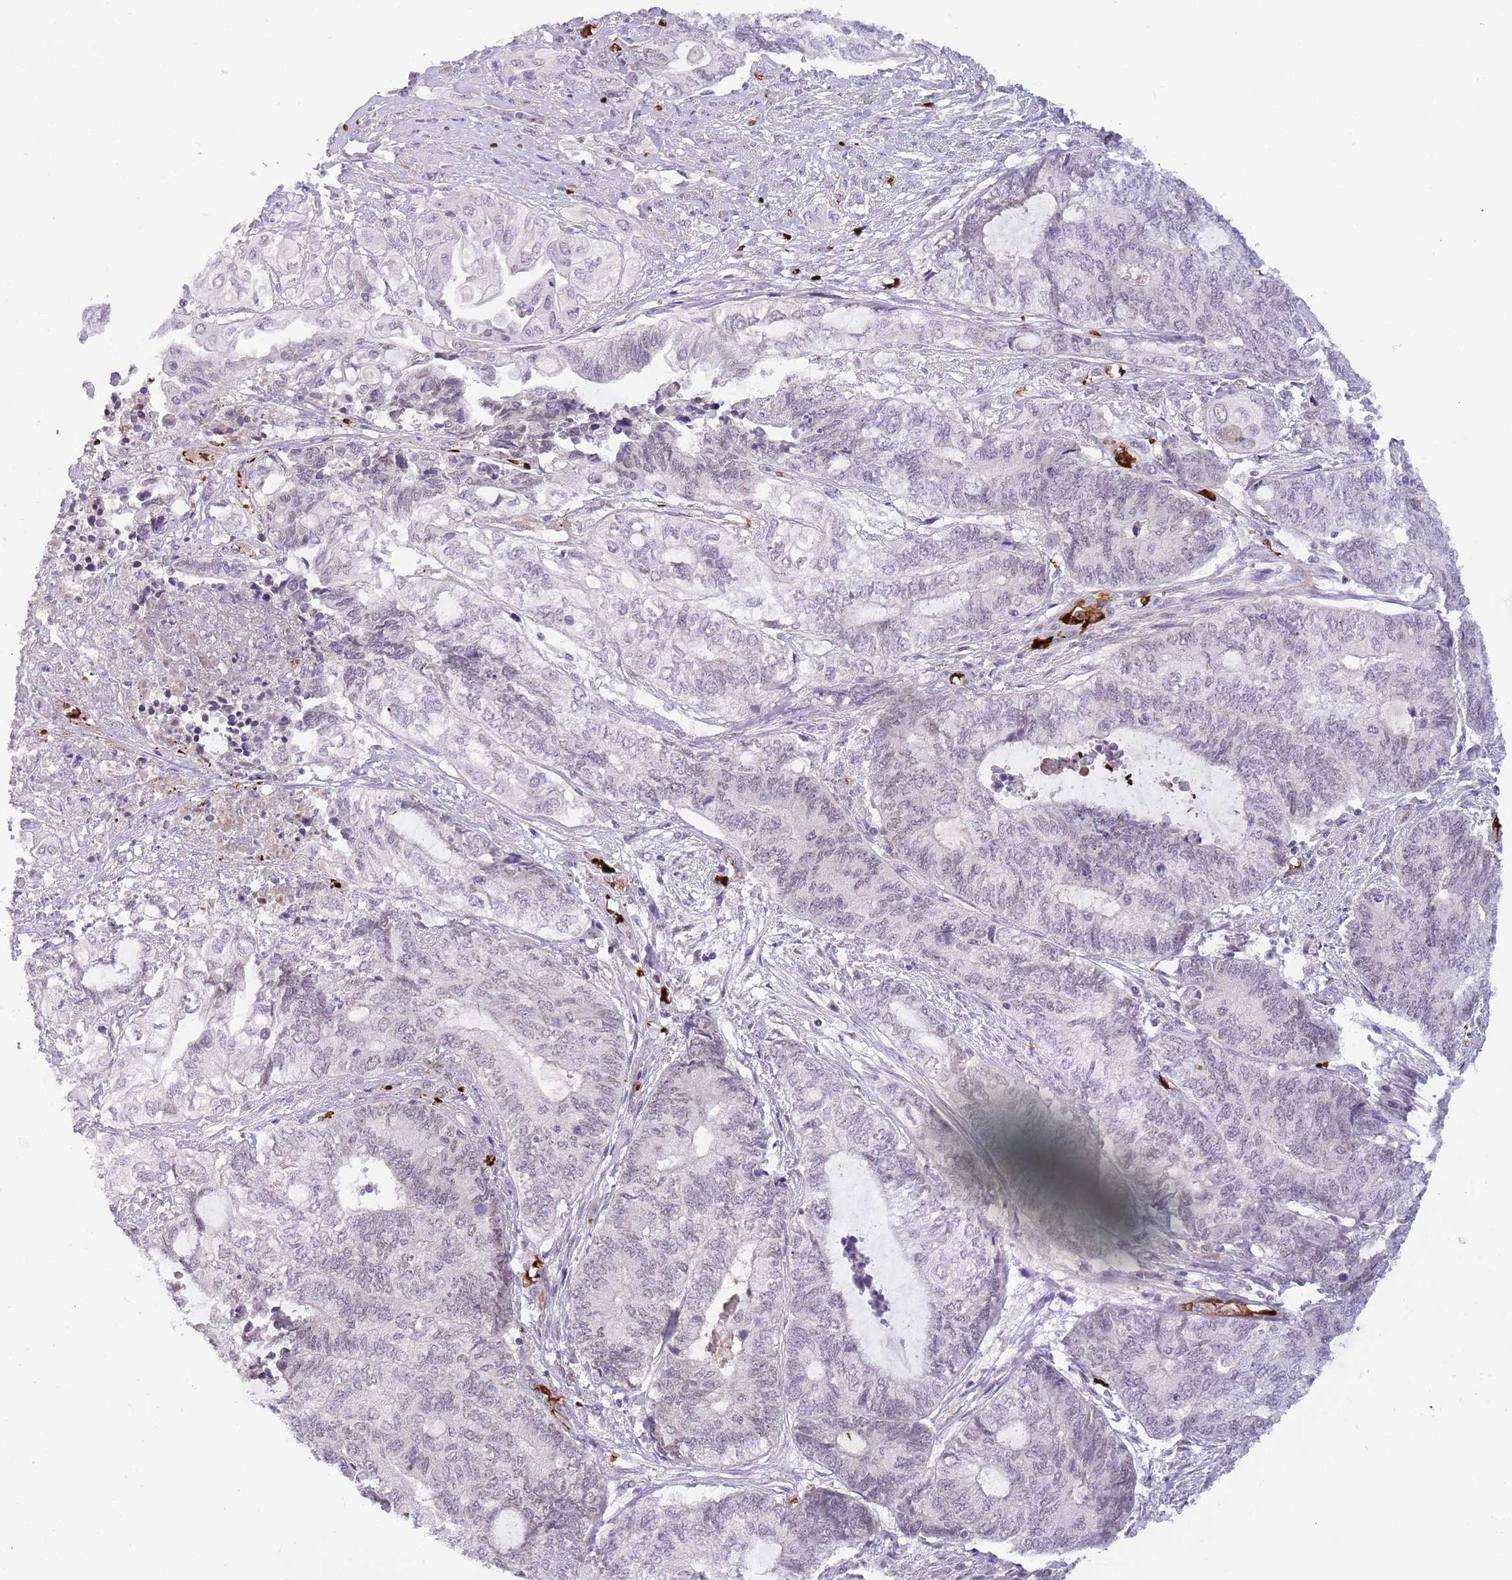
{"staining": {"intensity": "weak", "quantity": "25%-75%", "location": "nuclear"}, "tissue": "endometrial cancer", "cell_type": "Tumor cells", "image_type": "cancer", "snomed": [{"axis": "morphology", "description": "Adenocarcinoma, NOS"}, {"axis": "topography", "description": "Uterus"}, {"axis": "topography", "description": "Endometrium"}], "caption": "Immunohistochemical staining of adenocarcinoma (endometrial) demonstrates weak nuclear protein expression in approximately 25%-75% of tumor cells. The protein of interest is stained brown, and the nuclei are stained in blue (DAB (3,3'-diaminobenzidine) IHC with brightfield microscopy, high magnification).", "gene": "LYPD6B", "patient": {"sex": "female", "age": 70}}